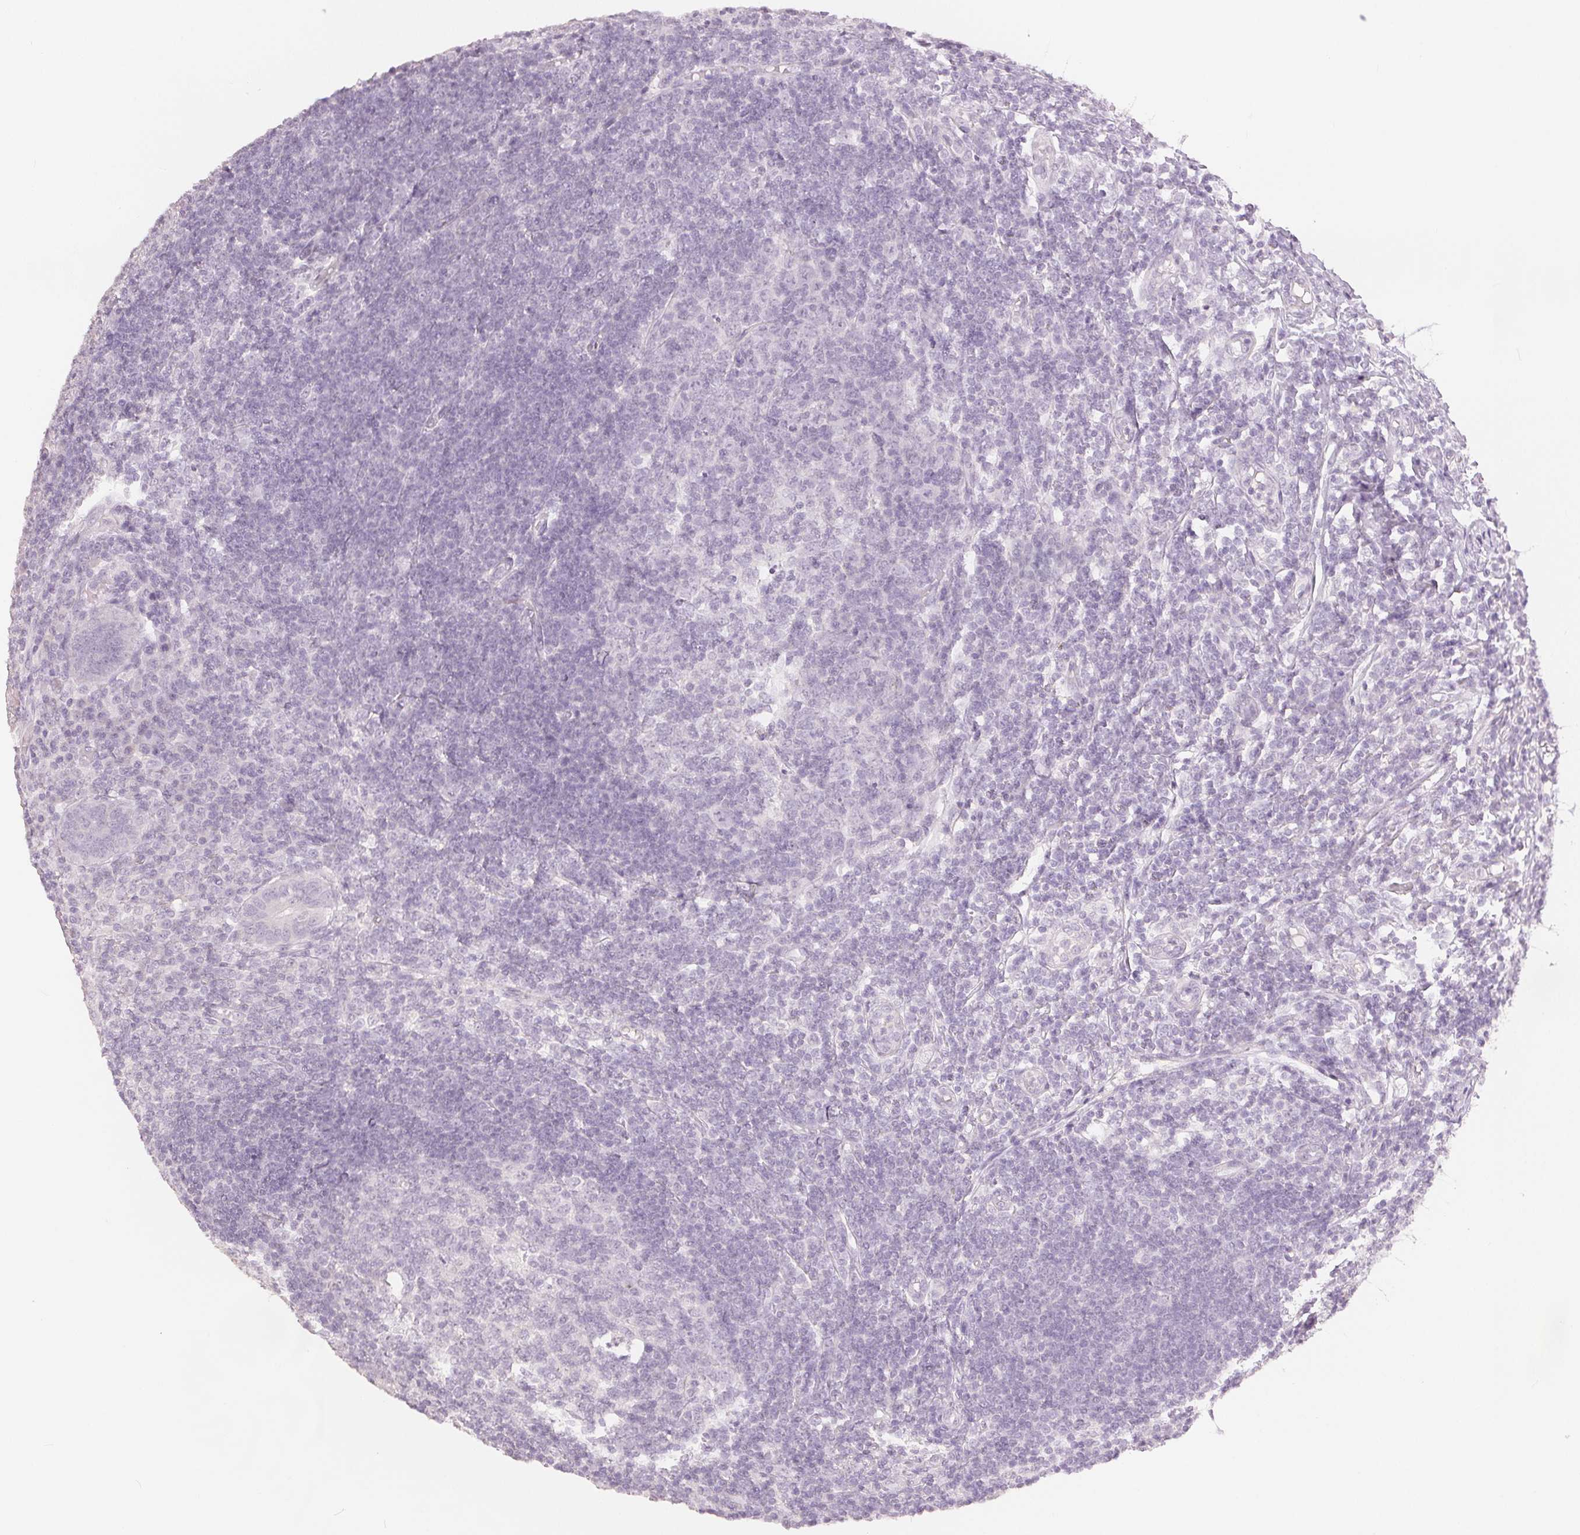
{"staining": {"intensity": "negative", "quantity": "none", "location": "none"}, "tissue": "appendix", "cell_type": "Glandular cells", "image_type": "normal", "snomed": [{"axis": "morphology", "description": "Normal tissue, NOS"}, {"axis": "topography", "description": "Appendix"}], "caption": "Immunohistochemistry (IHC) of normal human appendix demonstrates no staining in glandular cells.", "gene": "SLC27A5", "patient": {"sex": "male", "age": 18}}